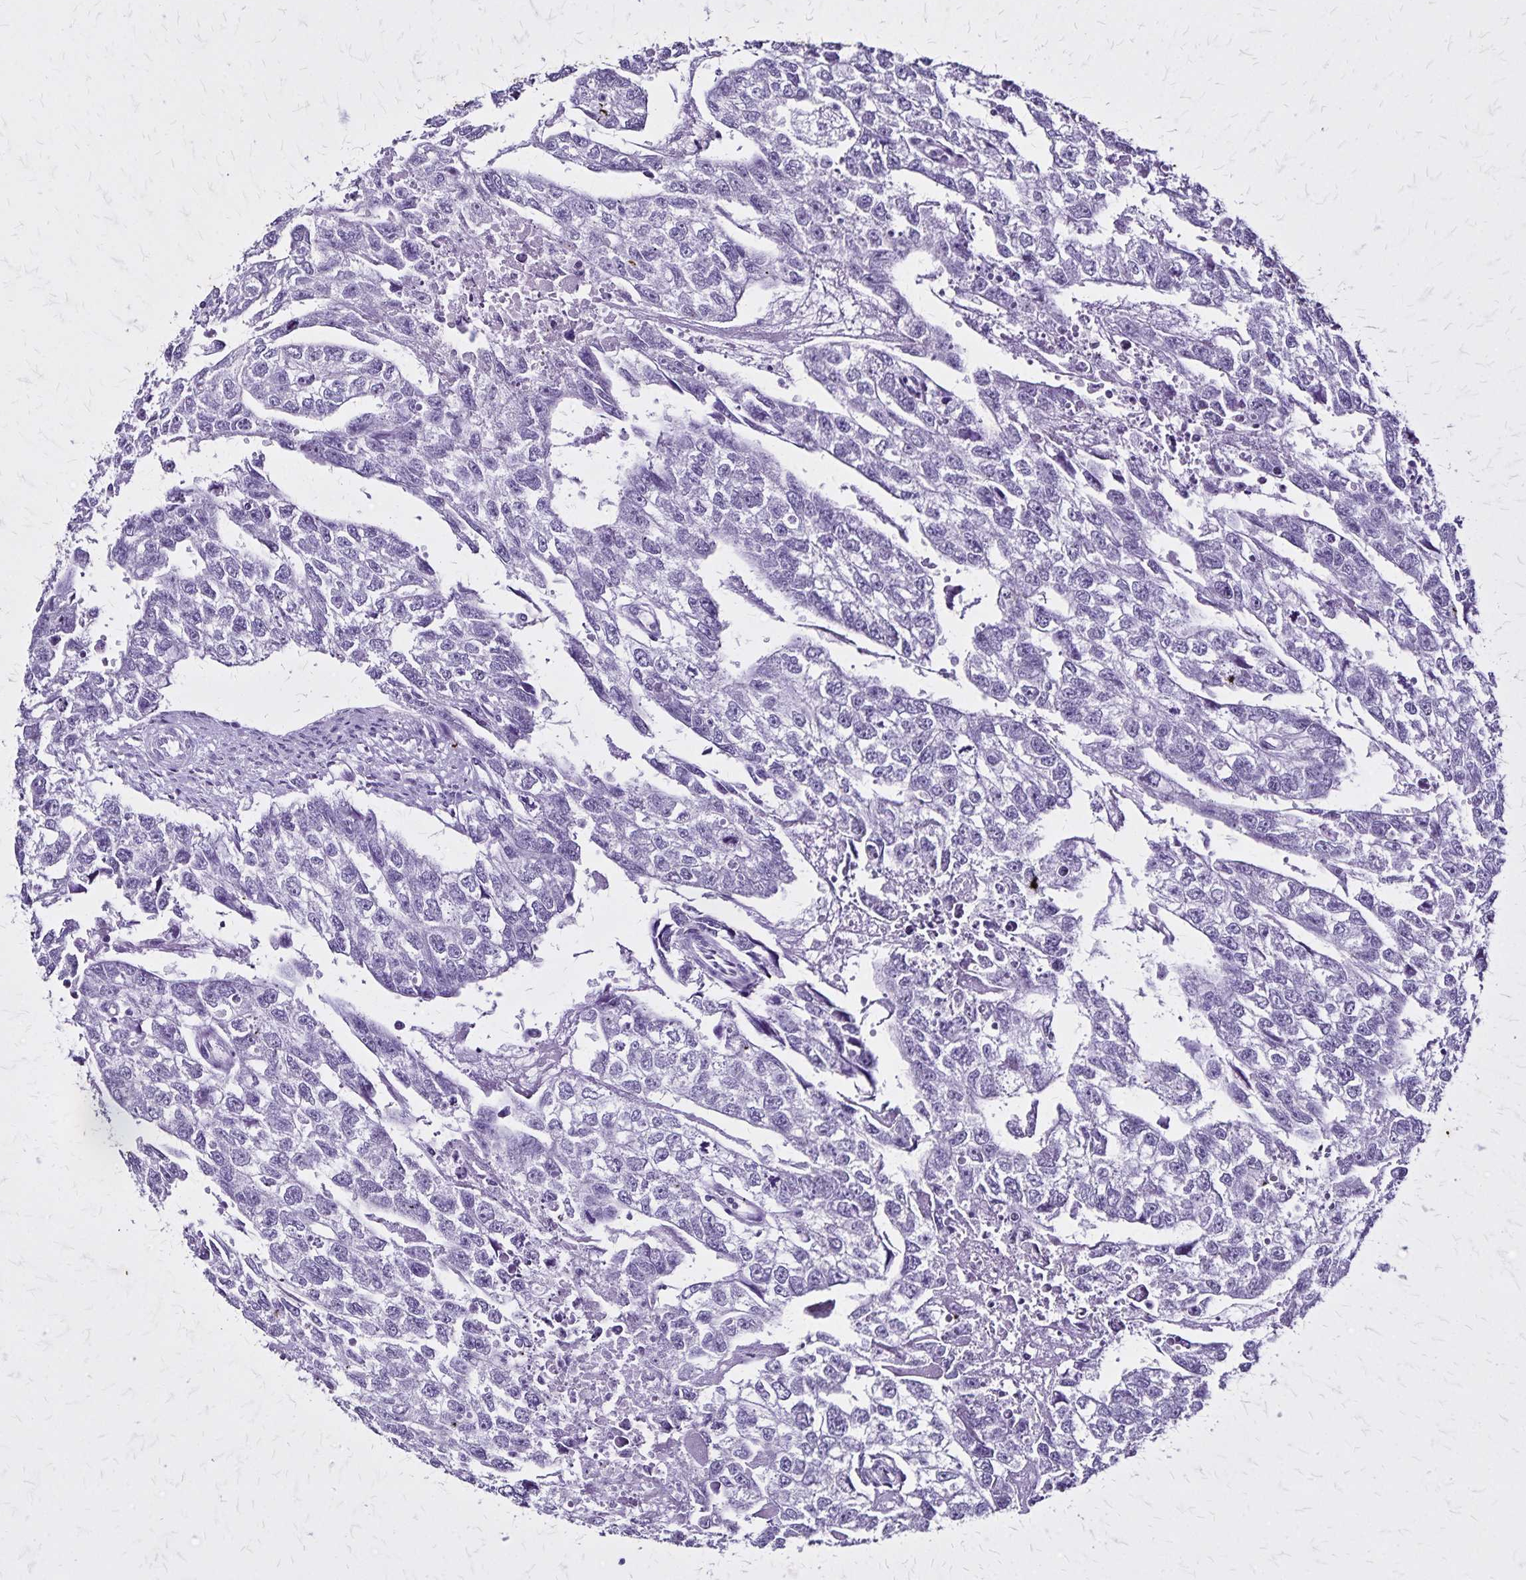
{"staining": {"intensity": "negative", "quantity": "none", "location": "none"}, "tissue": "testis cancer", "cell_type": "Tumor cells", "image_type": "cancer", "snomed": [{"axis": "morphology", "description": "Carcinoma, Embryonal, NOS"}, {"axis": "morphology", "description": "Teratoma, malignant, NOS"}, {"axis": "topography", "description": "Testis"}], "caption": "This is an immunohistochemistry (IHC) photomicrograph of human testis cancer (malignant teratoma). There is no positivity in tumor cells.", "gene": "KRT2", "patient": {"sex": "male", "age": 44}}